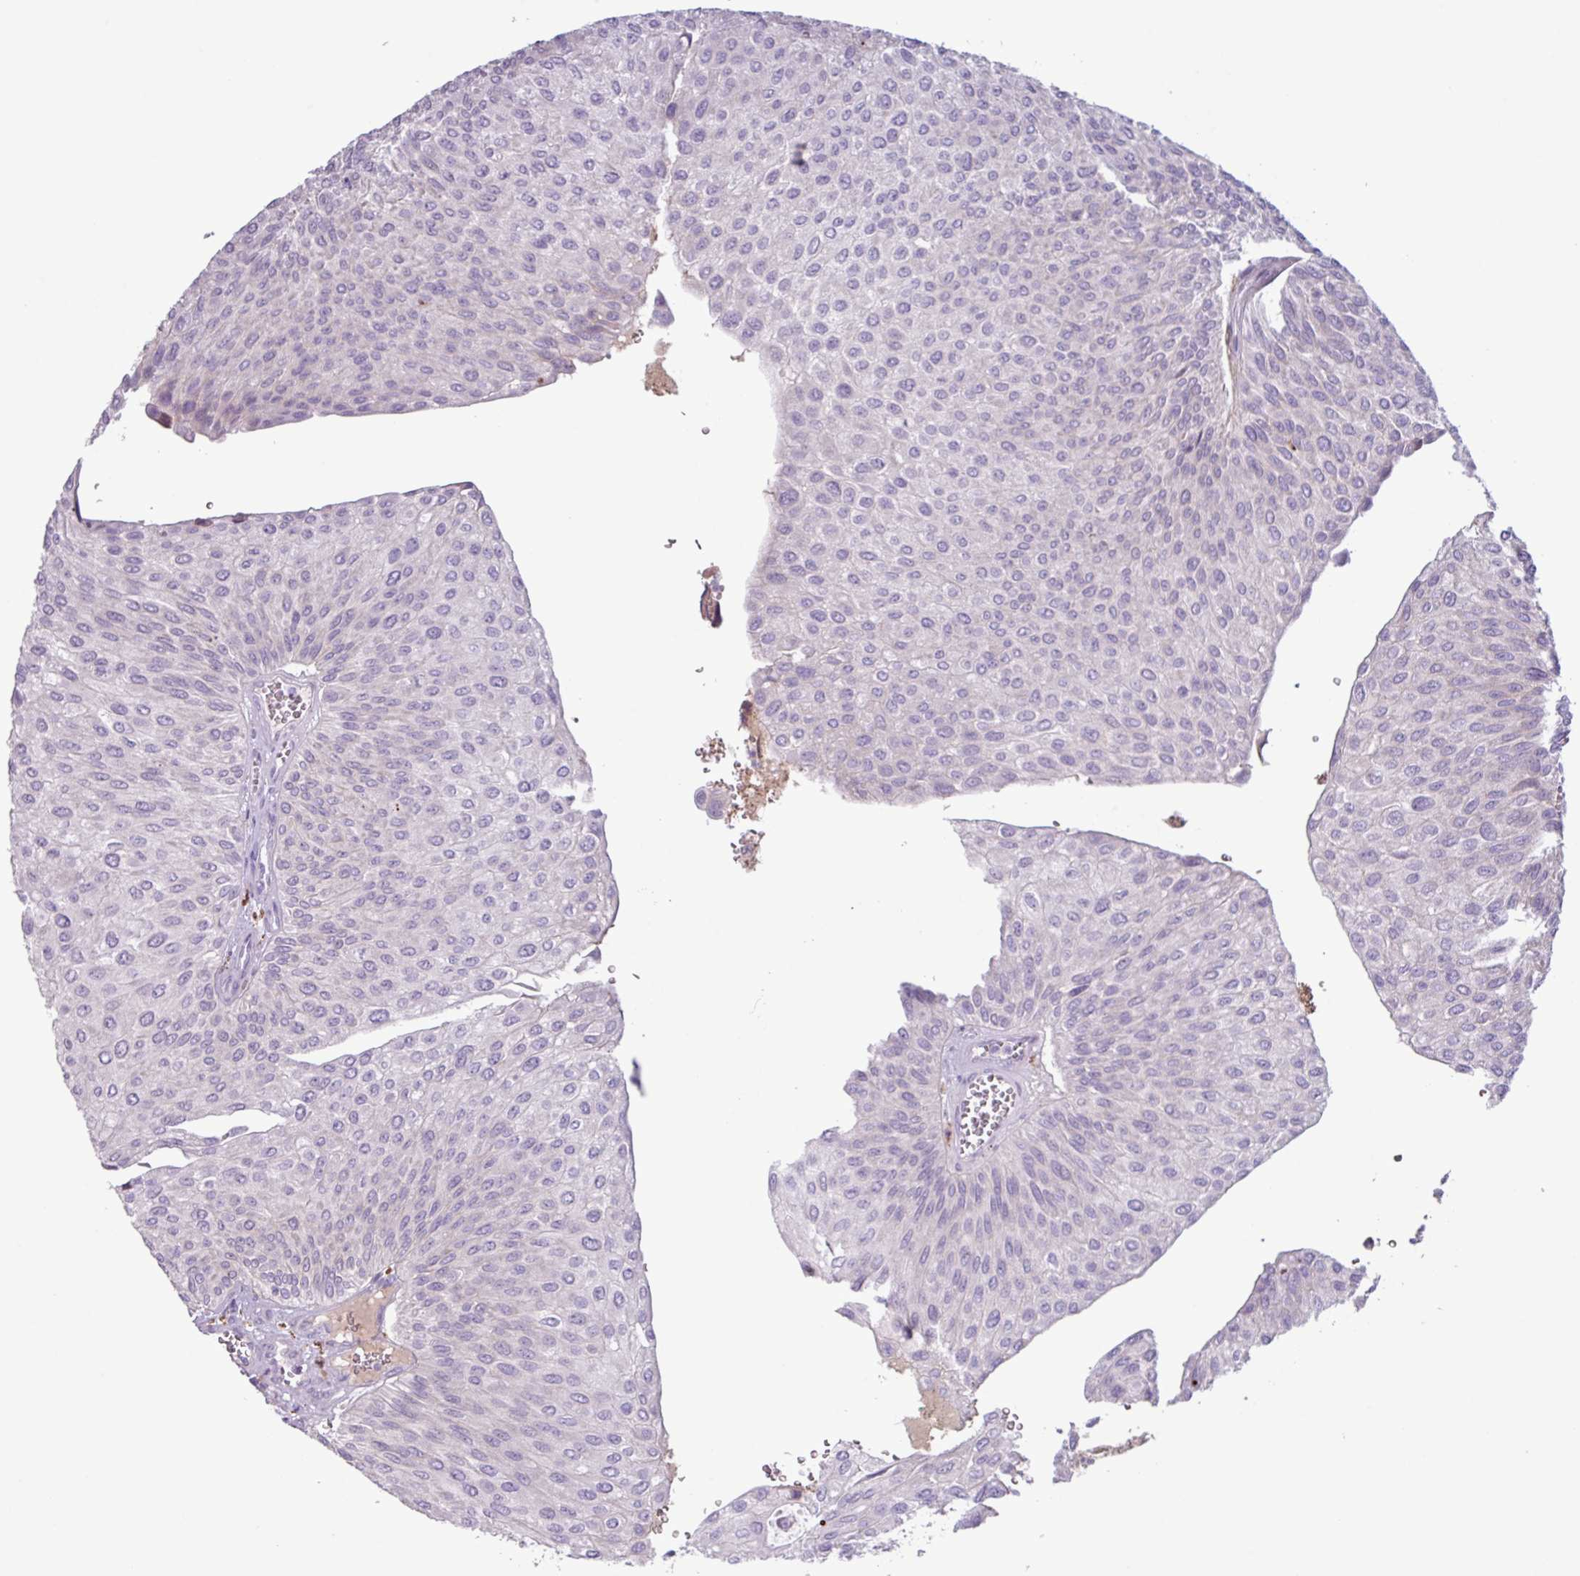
{"staining": {"intensity": "negative", "quantity": "none", "location": "none"}, "tissue": "urothelial cancer", "cell_type": "Tumor cells", "image_type": "cancer", "snomed": [{"axis": "morphology", "description": "Urothelial carcinoma, NOS"}, {"axis": "topography", "description": "Urinary bladder"}], "caption": "Tumor cells show no significant staining in transitional cell carcinoma.", "gene": "C4B", "patient": {"sex": "male", "age": 67}}